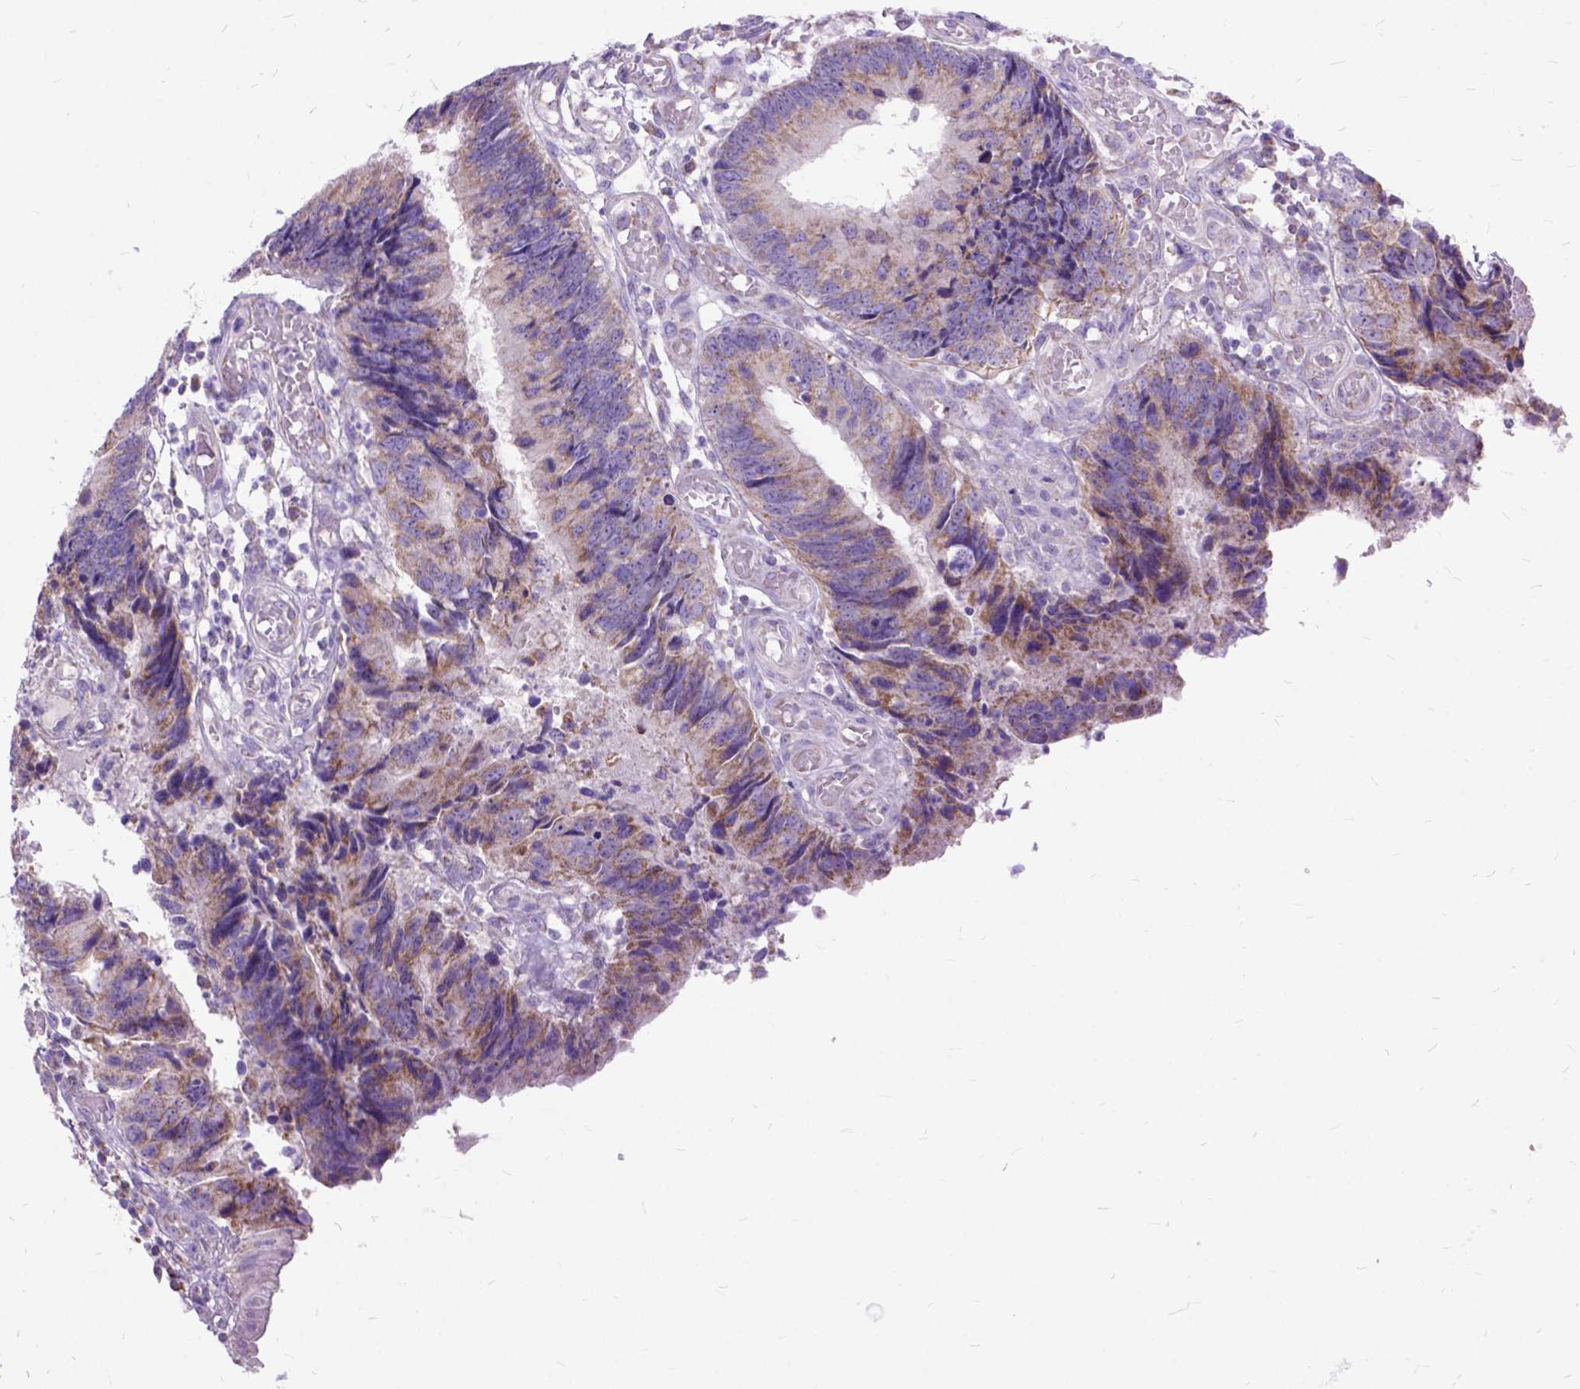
{"staining": {"intensity": "moderate", "quantity": ">75%", "location": "cytoplasmic/membranous"}, "tissue": "colorectal cancer", "cell_type": "Tumor cells", "image_type": "cancer", "snomed": [{"axis": "morphology", "description": "Adenocarcinoma, NOS"}, {"axis": "topography", "description": "Colon"}], "caption": "A high-resolution micrograph shows immunohistochemistry staining of adenocarcinoma (colorectal), which demonstrates moderate cytoplasmic/membranous staining in about >75% of tumor cells.", "gene": "CTAG2", "patient": {"sex": "female", "age": 67}}